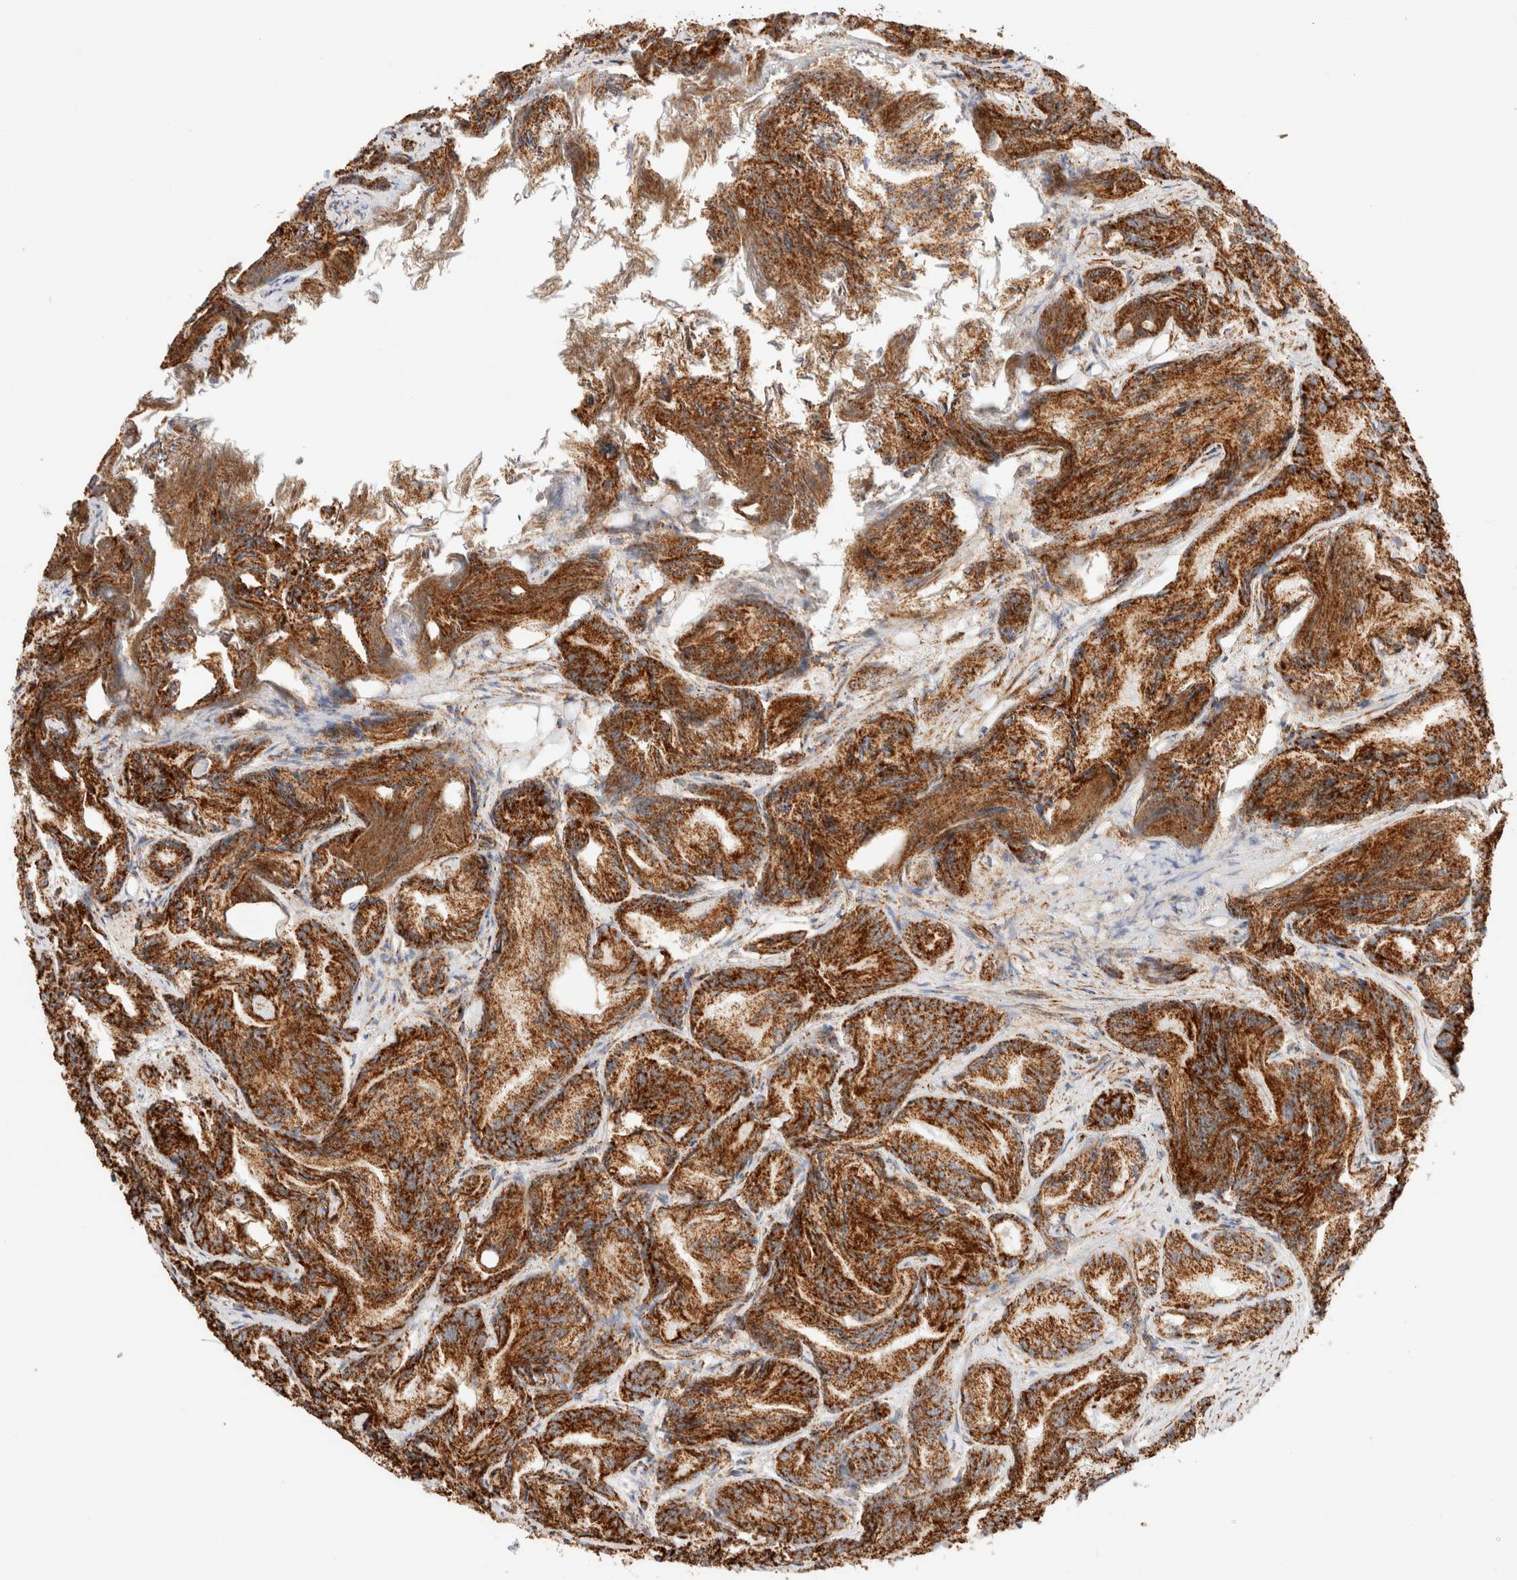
{"staining": {"intensity": "strong", "quantity": ">75%", "location": "cytoplasmic/membranous"}, "tissue": "prostate cancer", "cell_type": "Tumor cells", "image_type": "cancer", "snomed": [{"axis": "morphology", "description": "Adenocarcinoma, Low grade"}, {"axis": "topography", "description": "Prostate"}], "caption": "Protein expression analysis of human prostate cancer (low-grade adenocarcinoma) reveals strong cytoplasmic/membranous staining in approximately >75% of tumor cells. (Stains: DAB in brown, nuclei in blue, Microscopy: brightfield microscopy at high magnification).", "gene": "PHB2", "patient": {"sex": "male", "age": 89}}